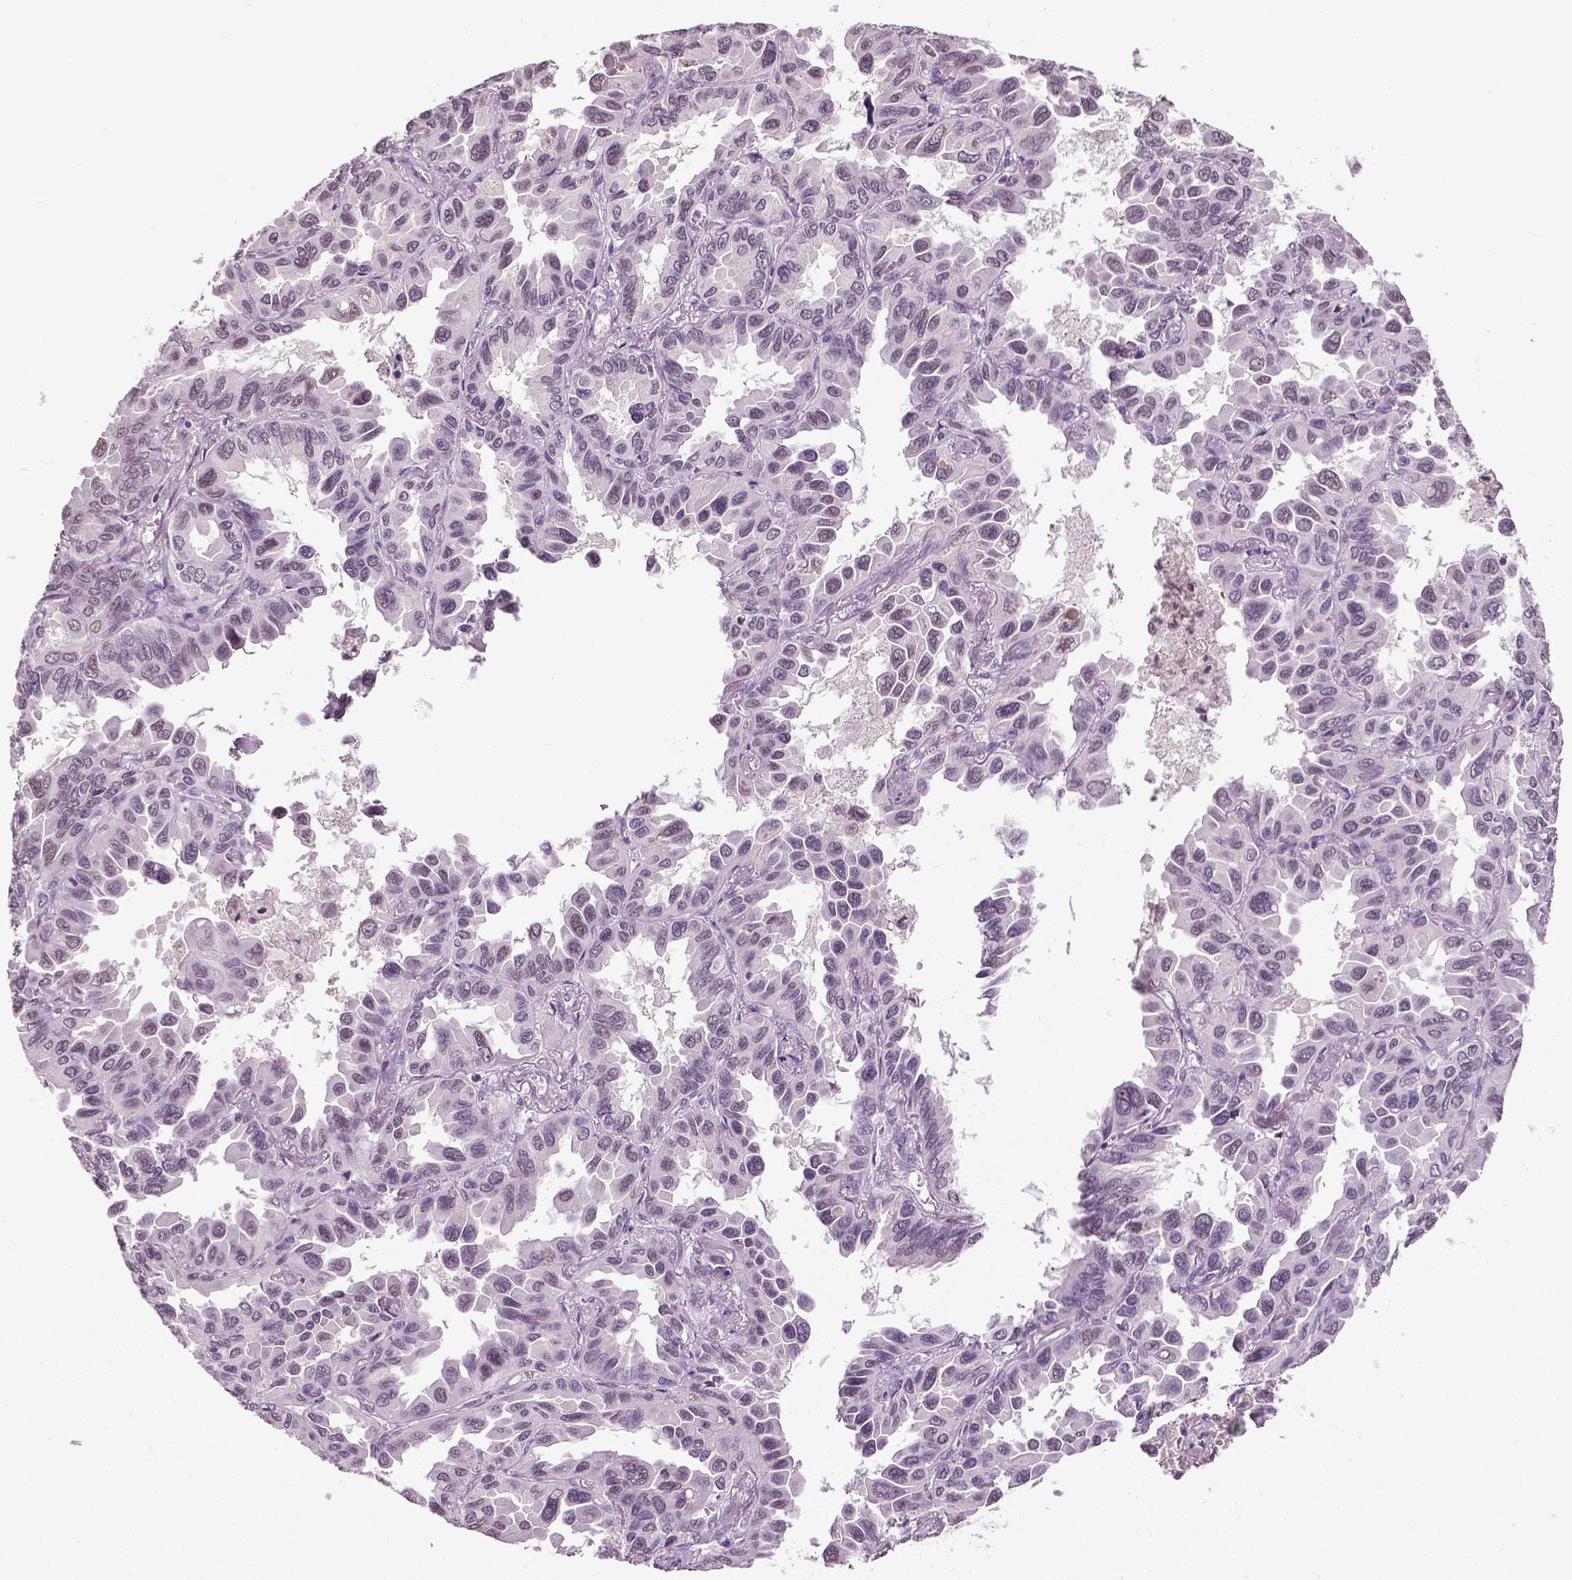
{"staining": {"intensity": "weak", "quantity": "<25%", "location": "nuclear"}, "tissue": "lung cancer", "cell_type": "Tumor cells", "image_type": "cancer", "snomed": [{"axis": "morphology", "description": "Adenocarcinoma, NOS"}, {"axis": "topography", "description": "Lung"}], "caption": "The micrograph reveals no staining of tumor cells in lung cancer.", "gene": "DLX5", "patient": {"sex": "male", "age": 64}}